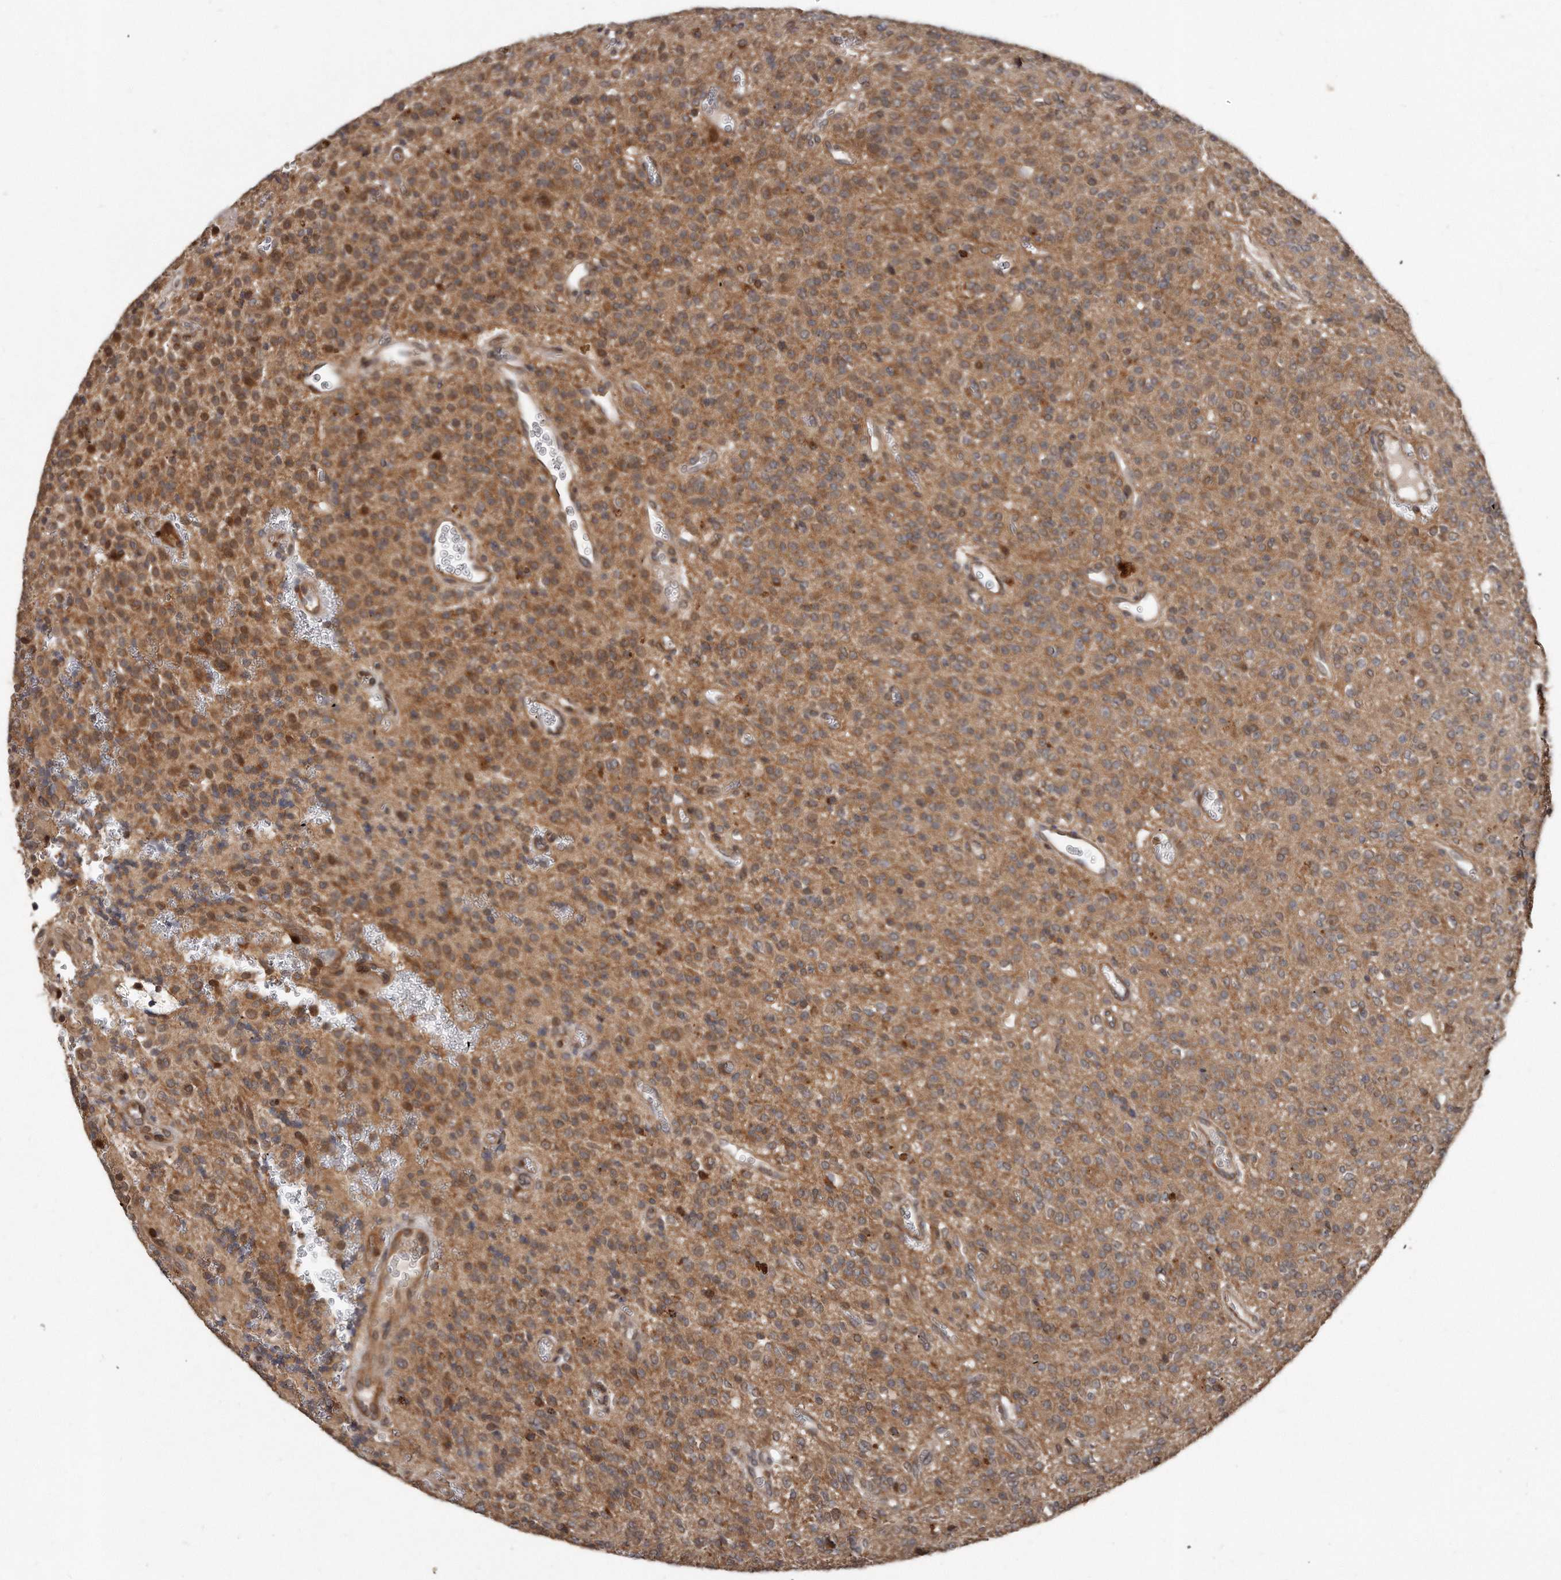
{"staining": {"intensity": "moderate", "quantity": ">75%", "location": "cytoplasmic/membranous"}, "tissue": "glioma", "cell_type": "Tumor cells", "image_type": "cancer", "snomed": [{"axis": "morphology", "description": "Glioma, malignant, High grade"}, {"axis": "topography", "description": "Brain"}], "caption": "Immunohistochemical staining of human glioma exhibits medium levels of moderate cytoplasmic/membranous protein staining in about >75% of tumor cells. The protein is shown in brown color, while the nuclei are stained blue.", "gene": "GCH1", "patient": {"sex": "male", "age": 34}}